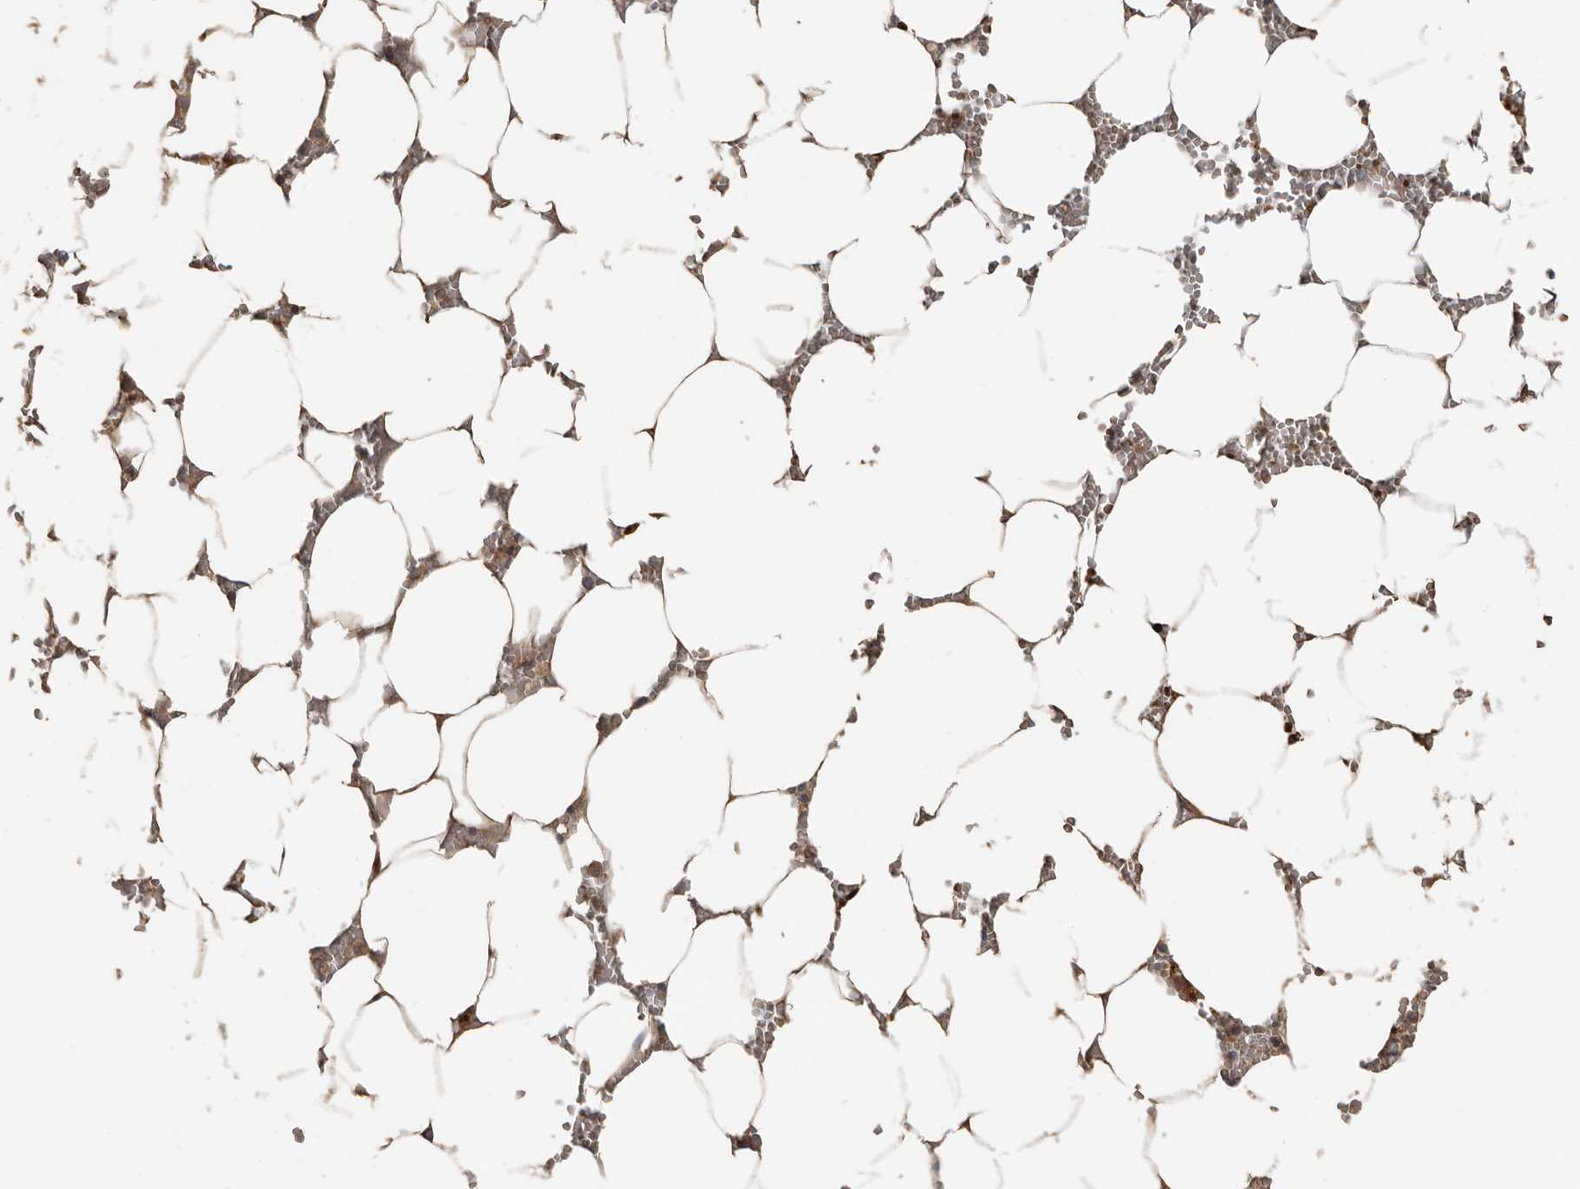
{"staining": {"intensity": "weak", "quantity": "<25%", "location": "cytoplasmic/membranous"}, "tissue": "bone marrow", "cell_type": "Hematopoietic cells", "image_type": "normal", "snomed": [{"axis": "morphology", "description": "Normal tissue, NOS"}, {"axis": "topography", "description": "Bone marrow"}], "caption": "This photomicrograph is of normal bone marrow stained with immunohistochemistry (IHC) to label a protein in brown with the nuclei are counter-stained blue. There is no staining in hematopoietic cells.", "gene": "KIF26B", "patient": {"sex": "male", "age": 70}}